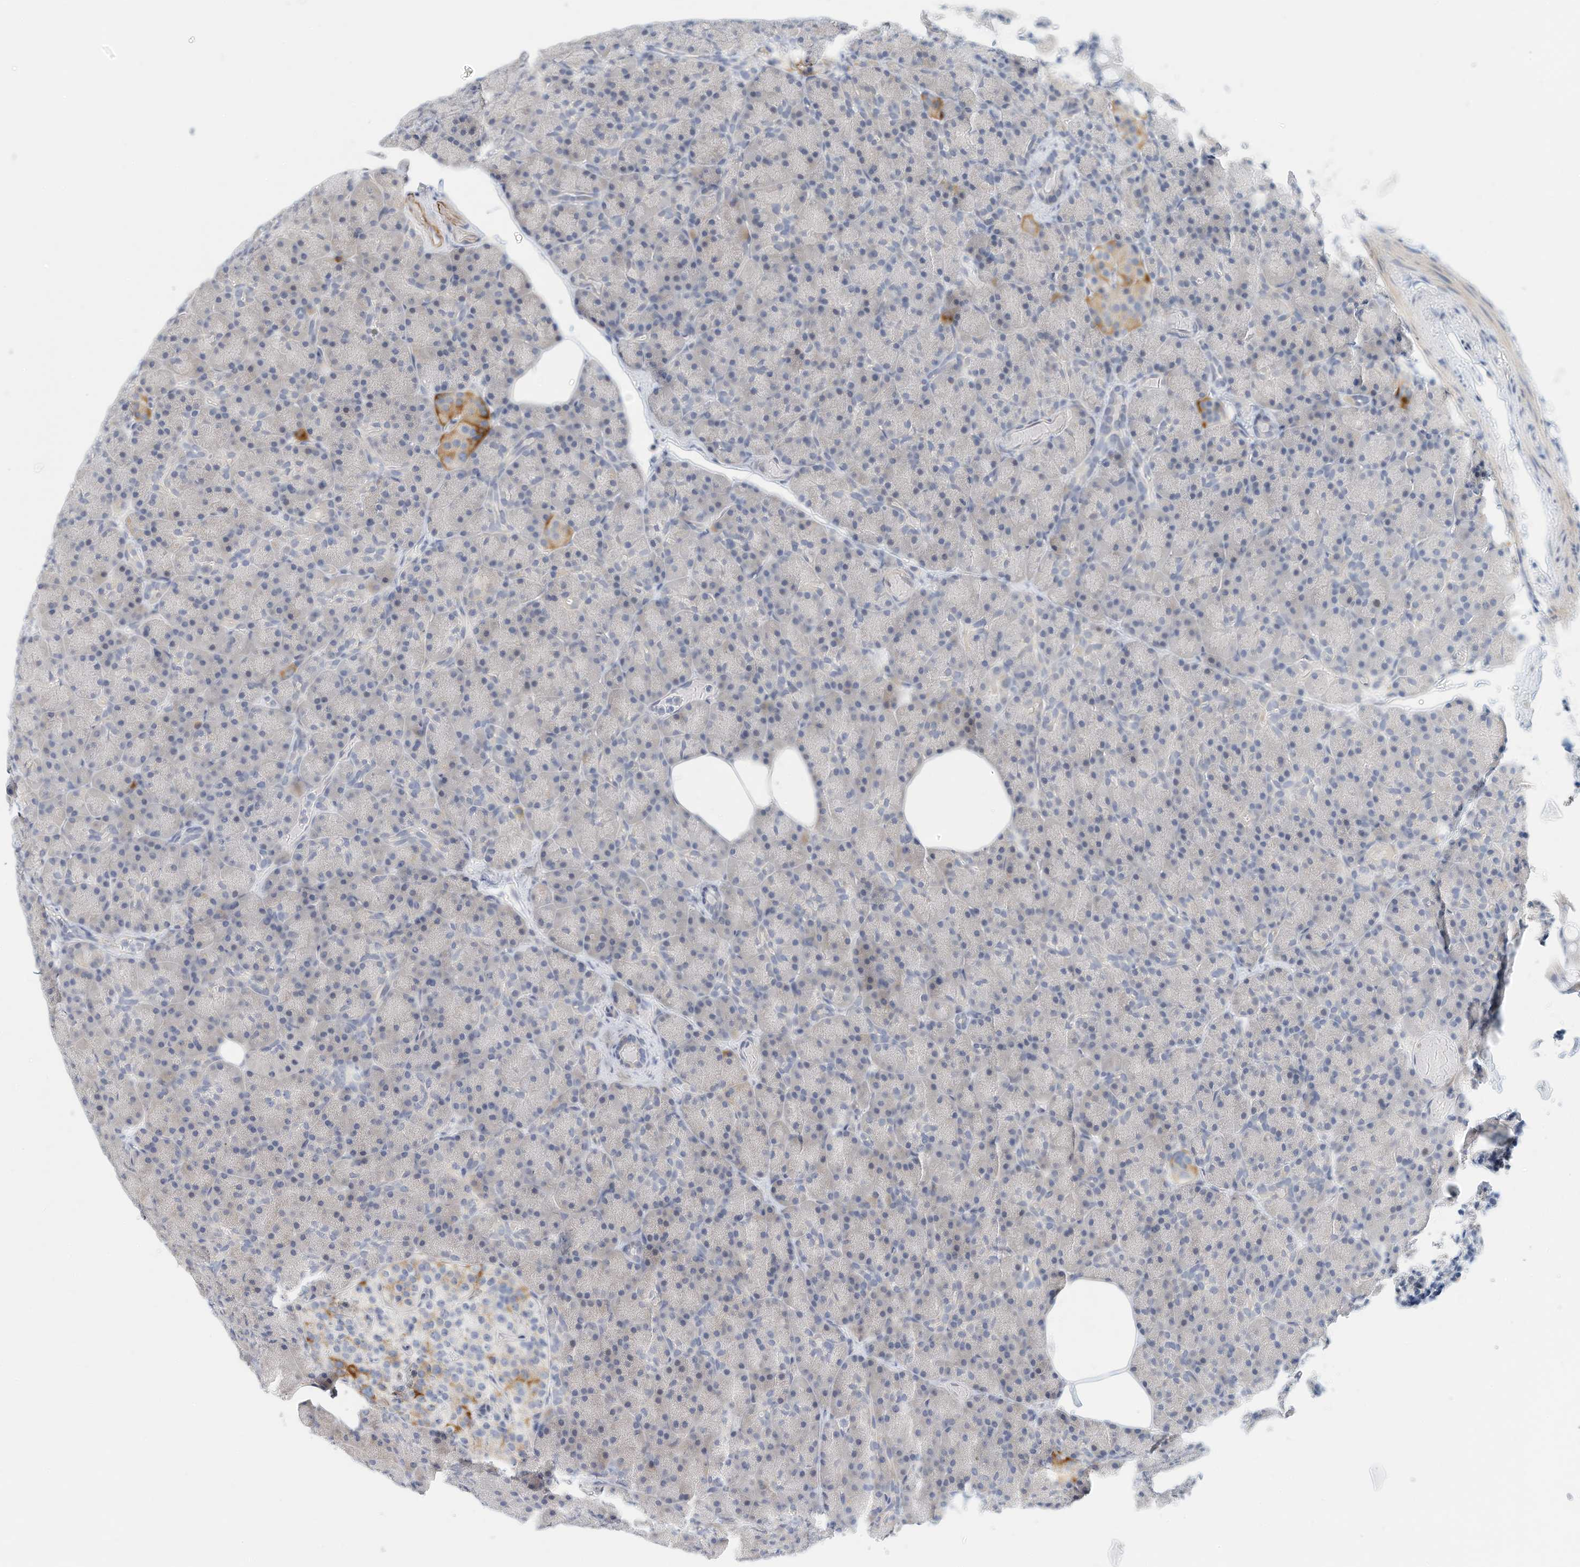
{"staining": {"intensity": "negative", "quantity": "none", "location": "none"}, "tissue": "pancreas", "cell_type": "Exocrine glandular cells", "image_type": "normal", "snomed": [{"axis": "morphology", "description": "Normal tissue, NOS"}, {"axis": "topography", "description": "Pancreas"}], "caption": "High power microscopy photomicrograph of an immunohistochemistry (IHC) histopathology image of benign pancreas, revealing no significant expression in exocrine glandular cells.", "gene": "ARHGAP28", "patient": {"sex": "female", "age": 43}}